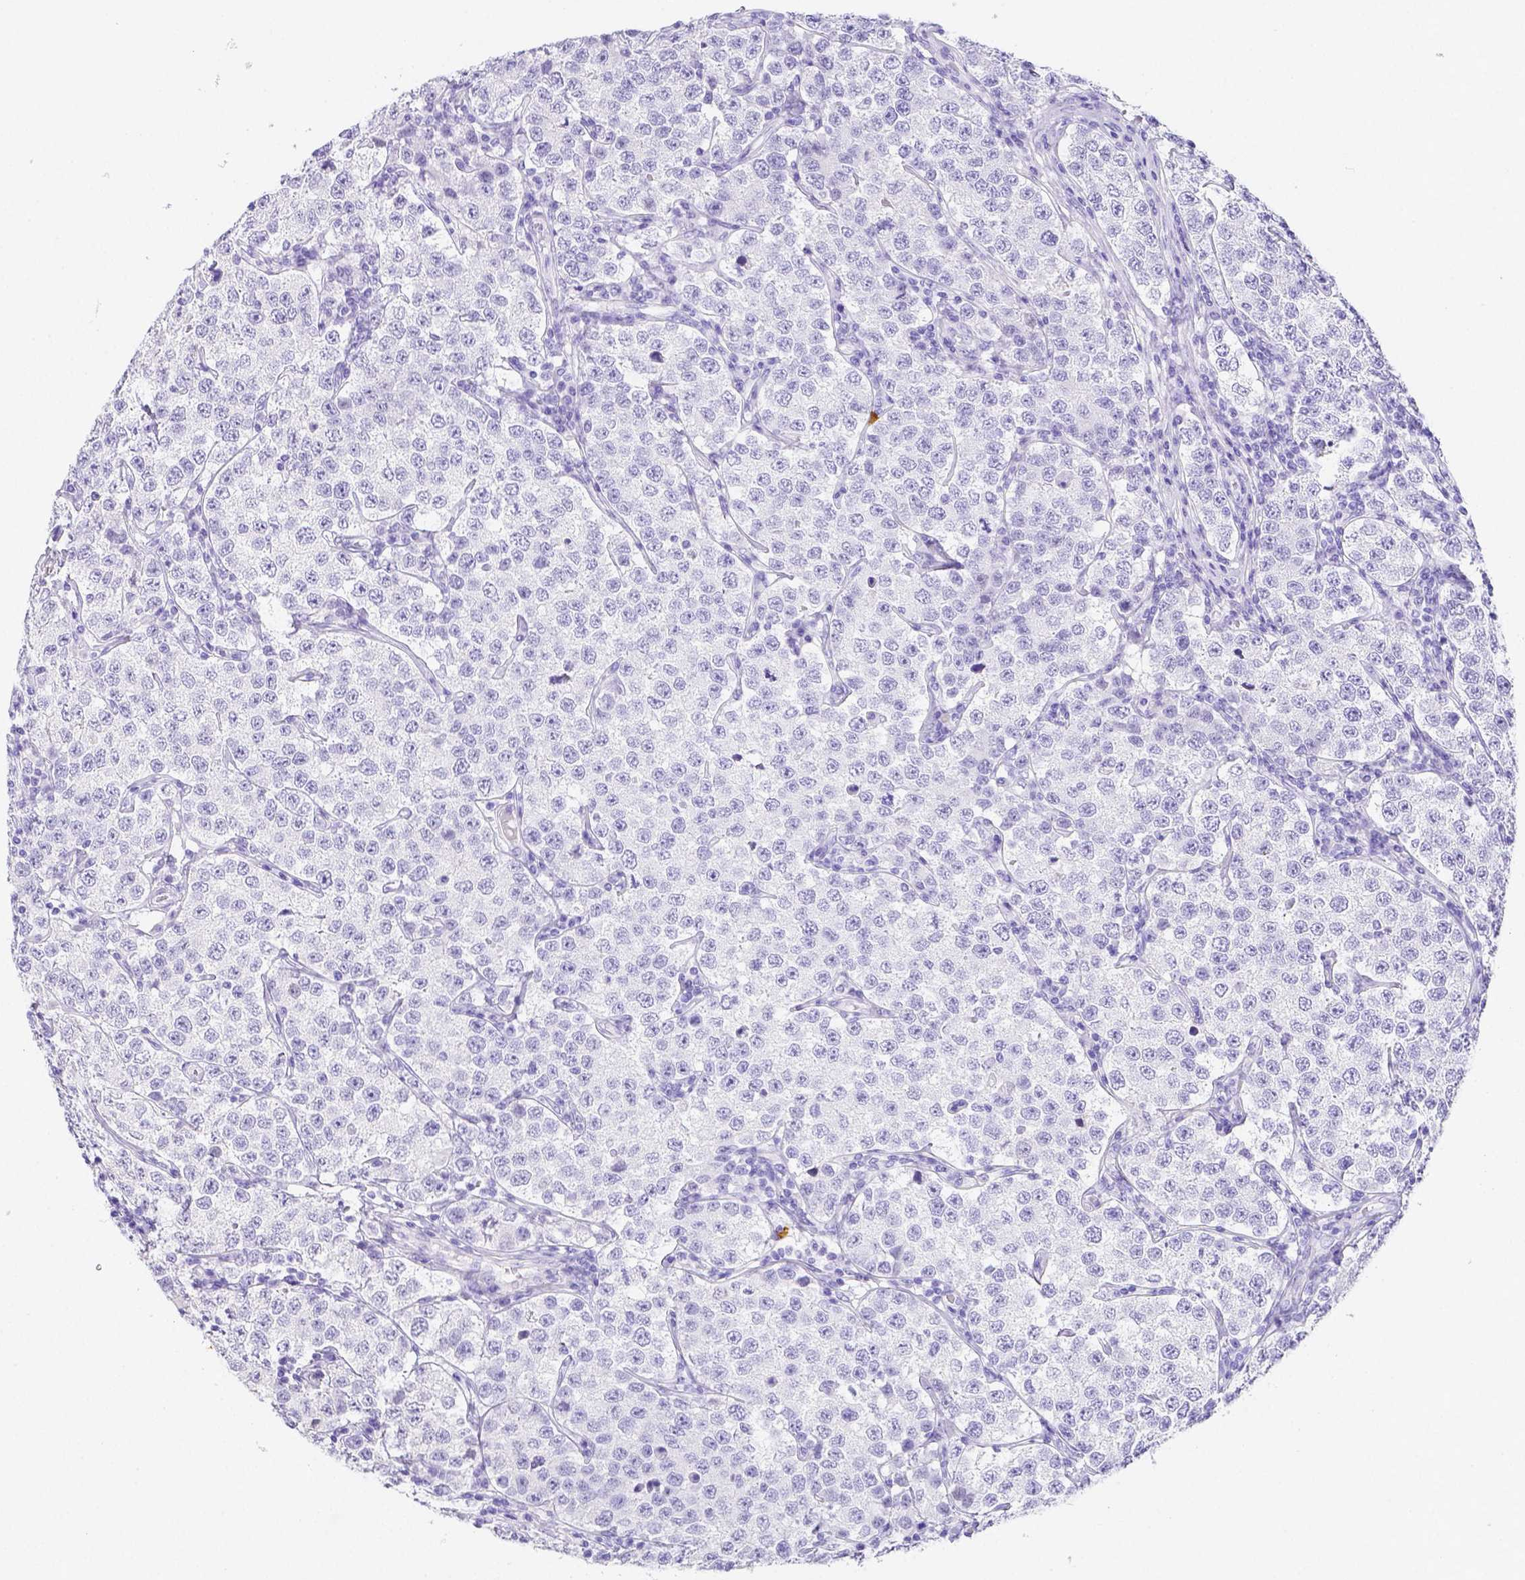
{"staining": {"intensity": "negative", "quantity": "none", "location": "none"}, "tissue": "testis cancer", "cell_type": "Tumor cells", "image_type": "cancer", "snomed": [{"axis": "morphology", "description": "Seminoma, NOS"}, {"axis": "topography", "description": "Testis"}], "caption": "This is an IHC photomicrograph of testis cancer. There is no positivity in tumor cells.", "gene": "ARHGAP36", "patient": {"sex": "male", "age": 34}}